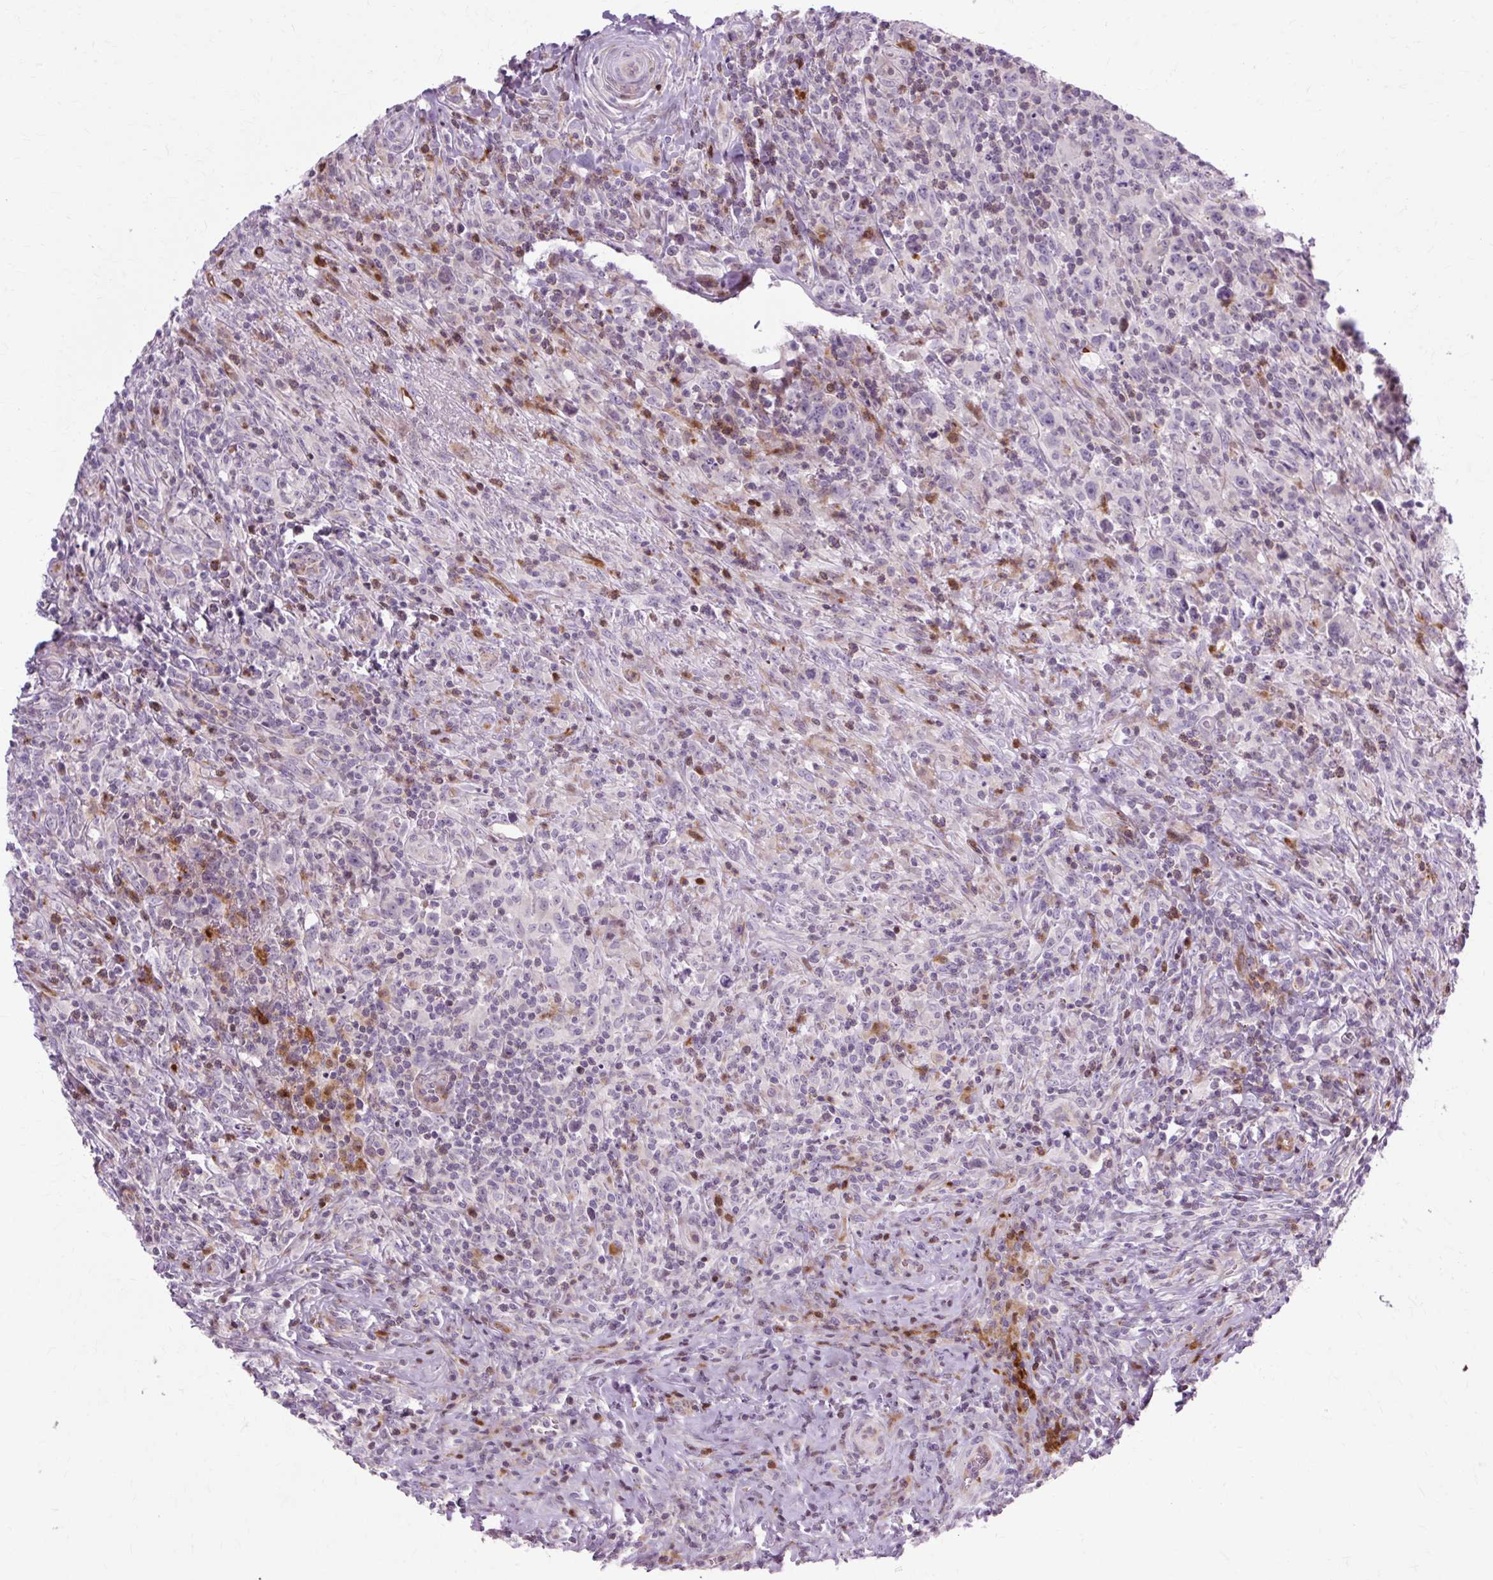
{"staining": {"intensity": "negative", "quantity": "none", "location": "none"}, "tissue": "lymphoma", "cell_type": "Tumor cells", "image_type": "cancer", "snomed": [{"axis": "morphology", "description": "Hodgkin's disease, NOS"}, {"axis": "topography", "description": "Lymph node"}], "caption": "A micrograph of lymphoma stained for a protein exhibits no brown staining in tumor cells.", "gene": "ZNF35", "patient": {"sex": "female", "age": 18}}